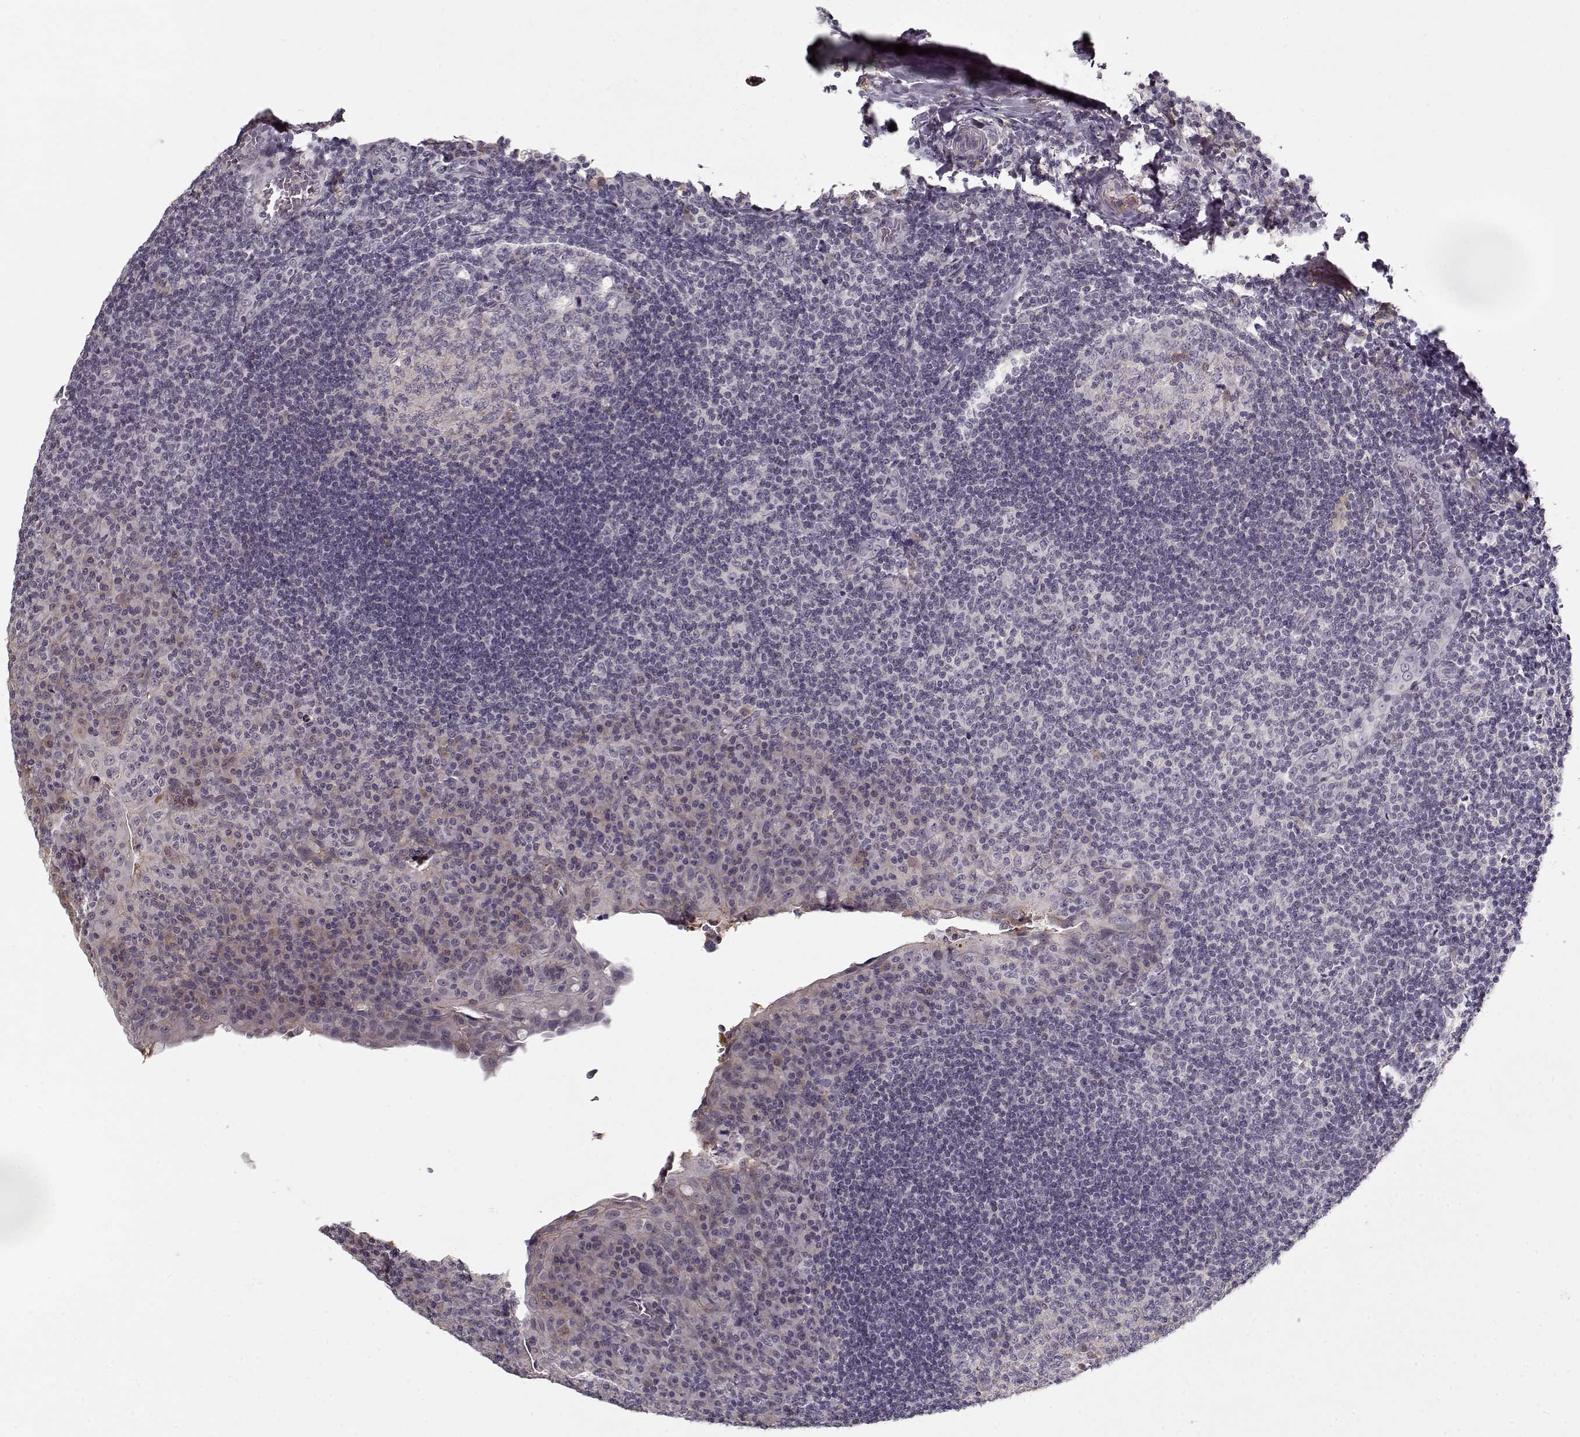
{"staining": {"intensity": "negative", "quantity": "none", "location": "none"}, "tissue": "tonsil", "cell_type": "Germinal center cells", "image_type": "normal", "snomed": [{"axis": "morphology", "description": "Normal tissue, NOS"}, {"axis": "topography", "description": "Tonsil"}], "caption": "Immunohistochemistry of unremarkable human tonsil displays no staining in germinal center cells. (Brightfield microscopy of DAB (3,3'-diaminobenzidine) IHC at high magnification).", "gene": "AFM", "patient": {"sex": "male", "age": 17}}